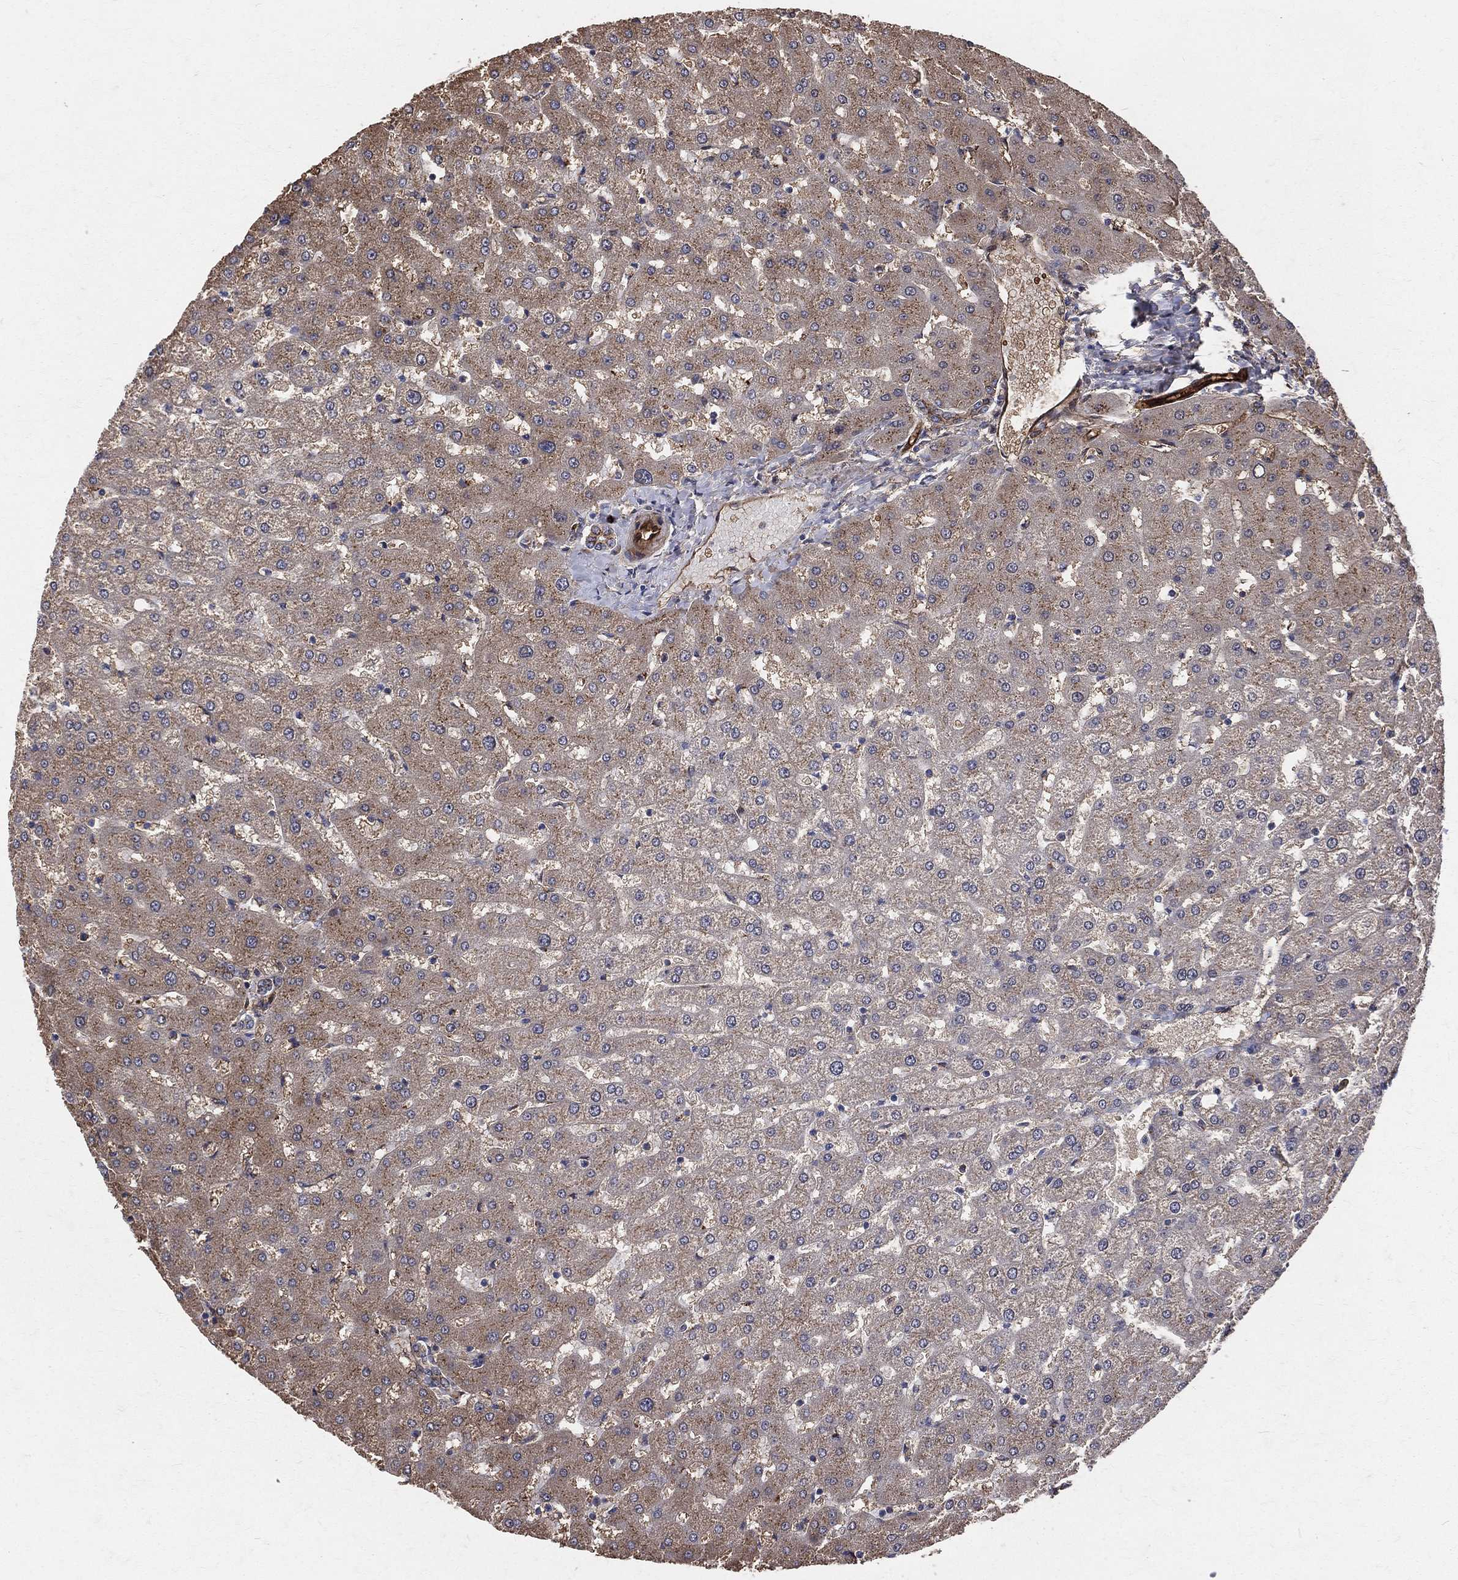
{"staining": {"intensity": "moderate", "quantity": ">75%", "location": "cytoplasmic/membranous"}, "tissue": "liver", "cell_type": "Cholangiocytes", "image_type": "normal", "snomed": [{"axis": "morphology", "description": "Normal tissue, NOS"}, {"axis": "topography", "description": "Liver"}], "caption": "The micrograph demonstrates a brown stain indicating the presence of a protein in the cytoplasmic/membranous of cholangiocytes in liver.", "gene": "ENTPD1", "patient": {"sex": "female", "age": 50}}